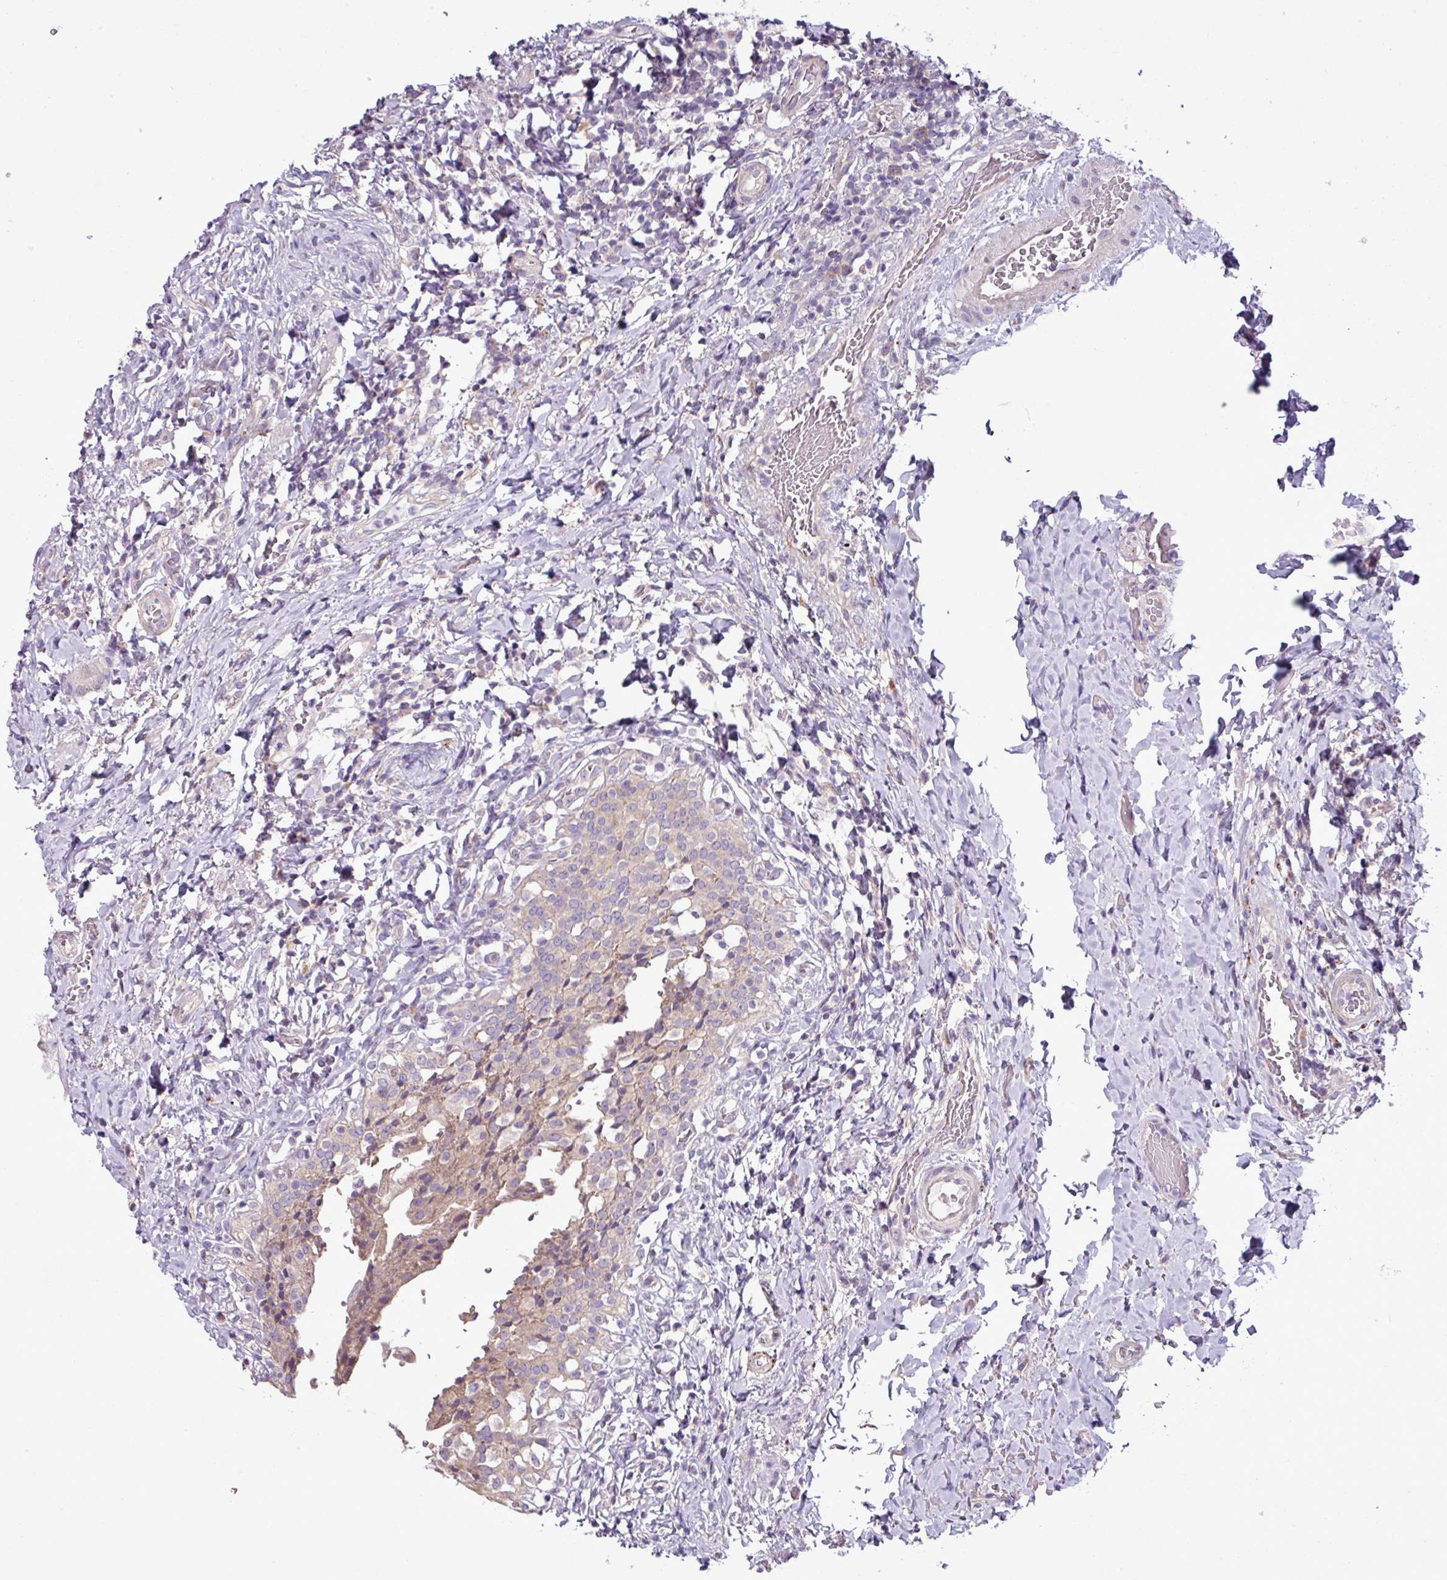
{"staining": {"intensity": "weak", "quantity": "25%-75%", "location": "cytoplasmic/membranous"}, "tissue": "urinary bladder", "cell_type": "Urothelial cells", "image_type": "normal", "snomed": [{"axis": "morphology", "description": "Normal tissue, NOS"}, {"axis": "morphology", "description": "Inflammation, NOS"}, {"axis": "topography", "description": "Urinary bladder"}], "caption": "The immunohistochemical stain highlights weak cytoplasmic/membranous expression in urothelial cells of benign urinary bladder. (DAB IHC with brightfield microscopy, high magnification).", "gene": "AGAP4", "patient": {"sex": "male", "age": 64}}